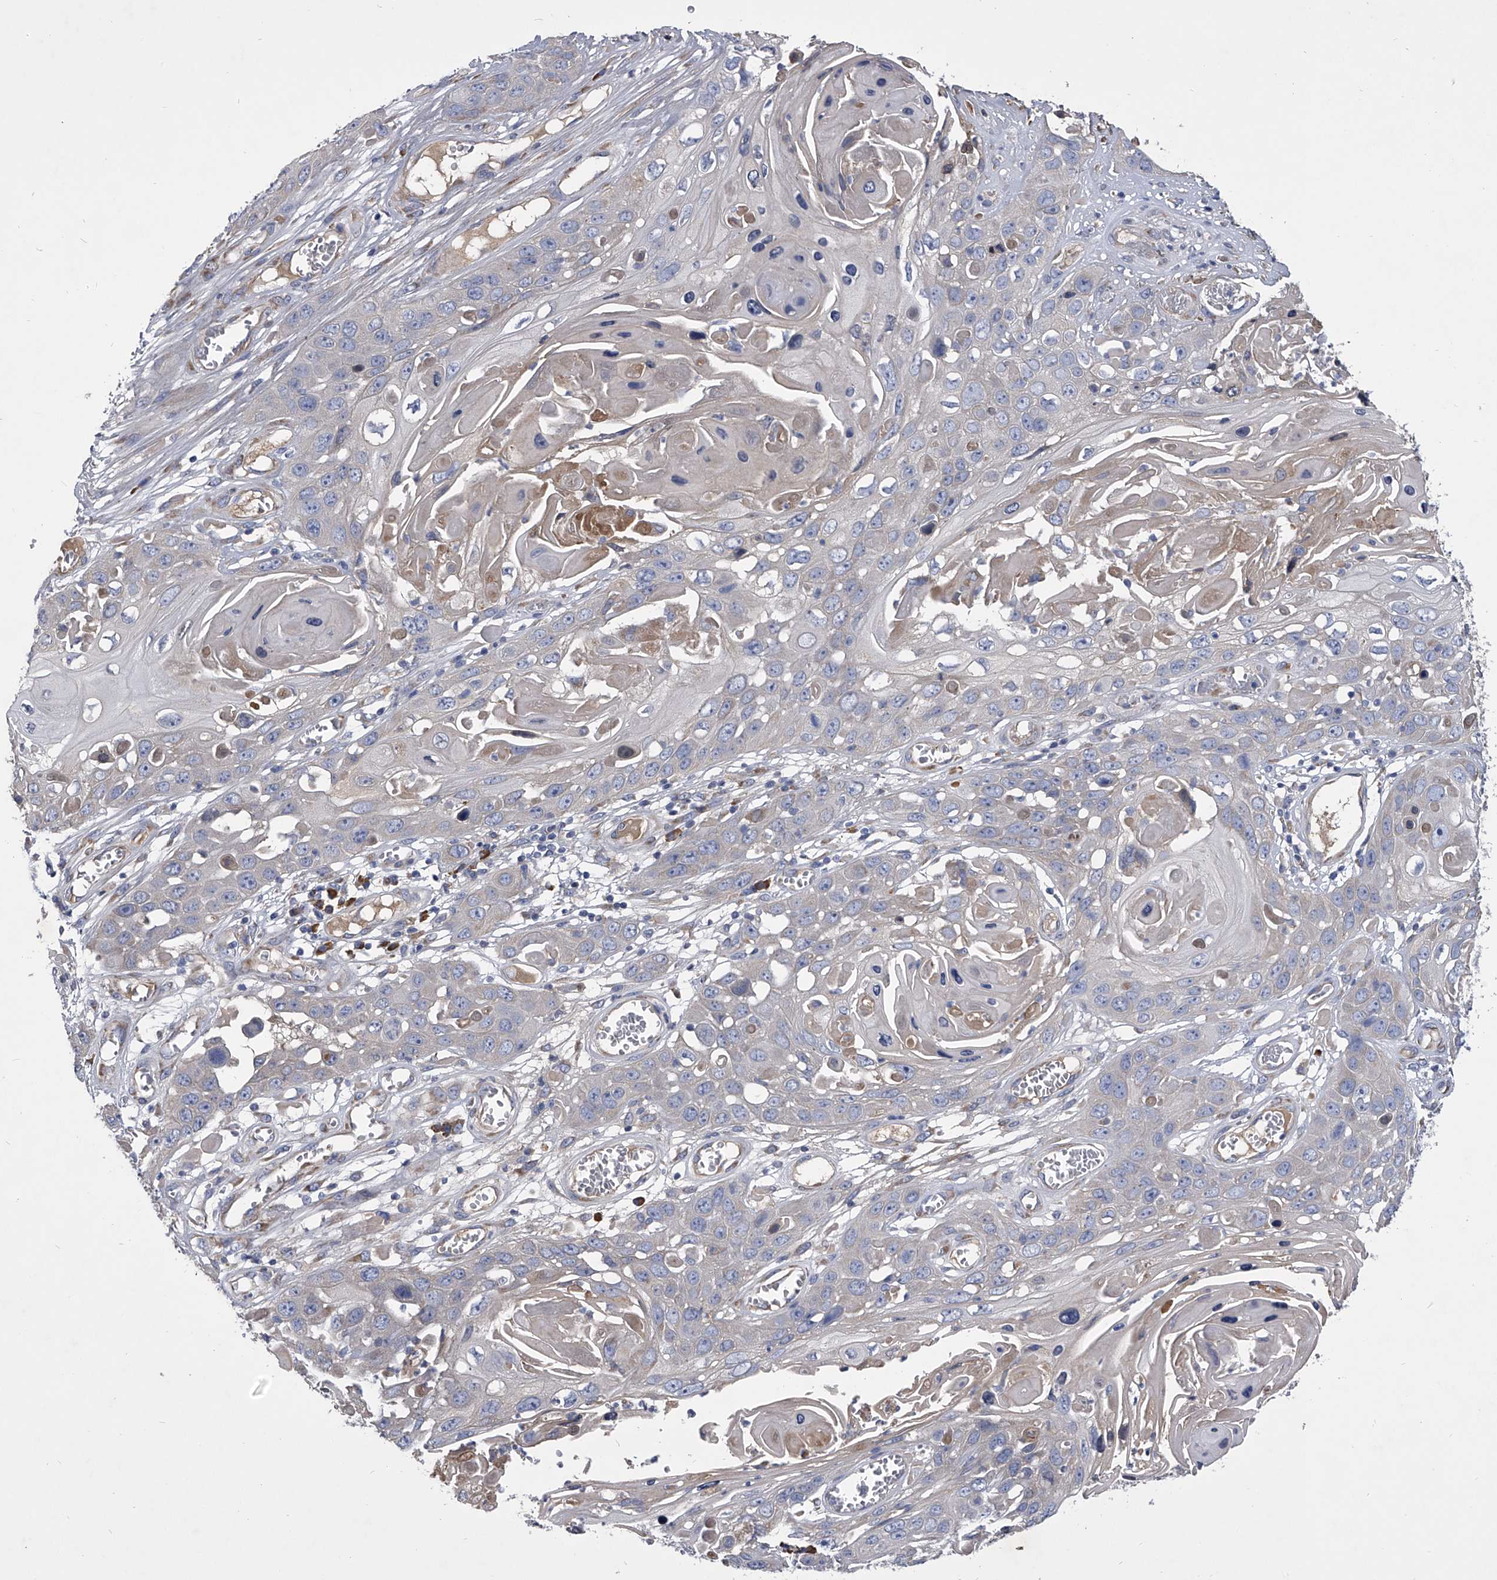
{"staining": {"intensity": "negative", "quantity": "none", "location": "none"}, "tissue": "skin cancer", "cell_type": "Tumor cells", "image_type": "cancer", "snomed": [{"axis": "morphology", "description": "Squamous cell carcinoma, NOS"}, {"axis": "topography", "description": "Skin"}], "caption": "Immunohistochemistry (IHC) of squamous cell carcinoma (skin) displays no expression in tumor cells.", "gene": "CCR4", "patient": {"sex": "male", "age": 55}}